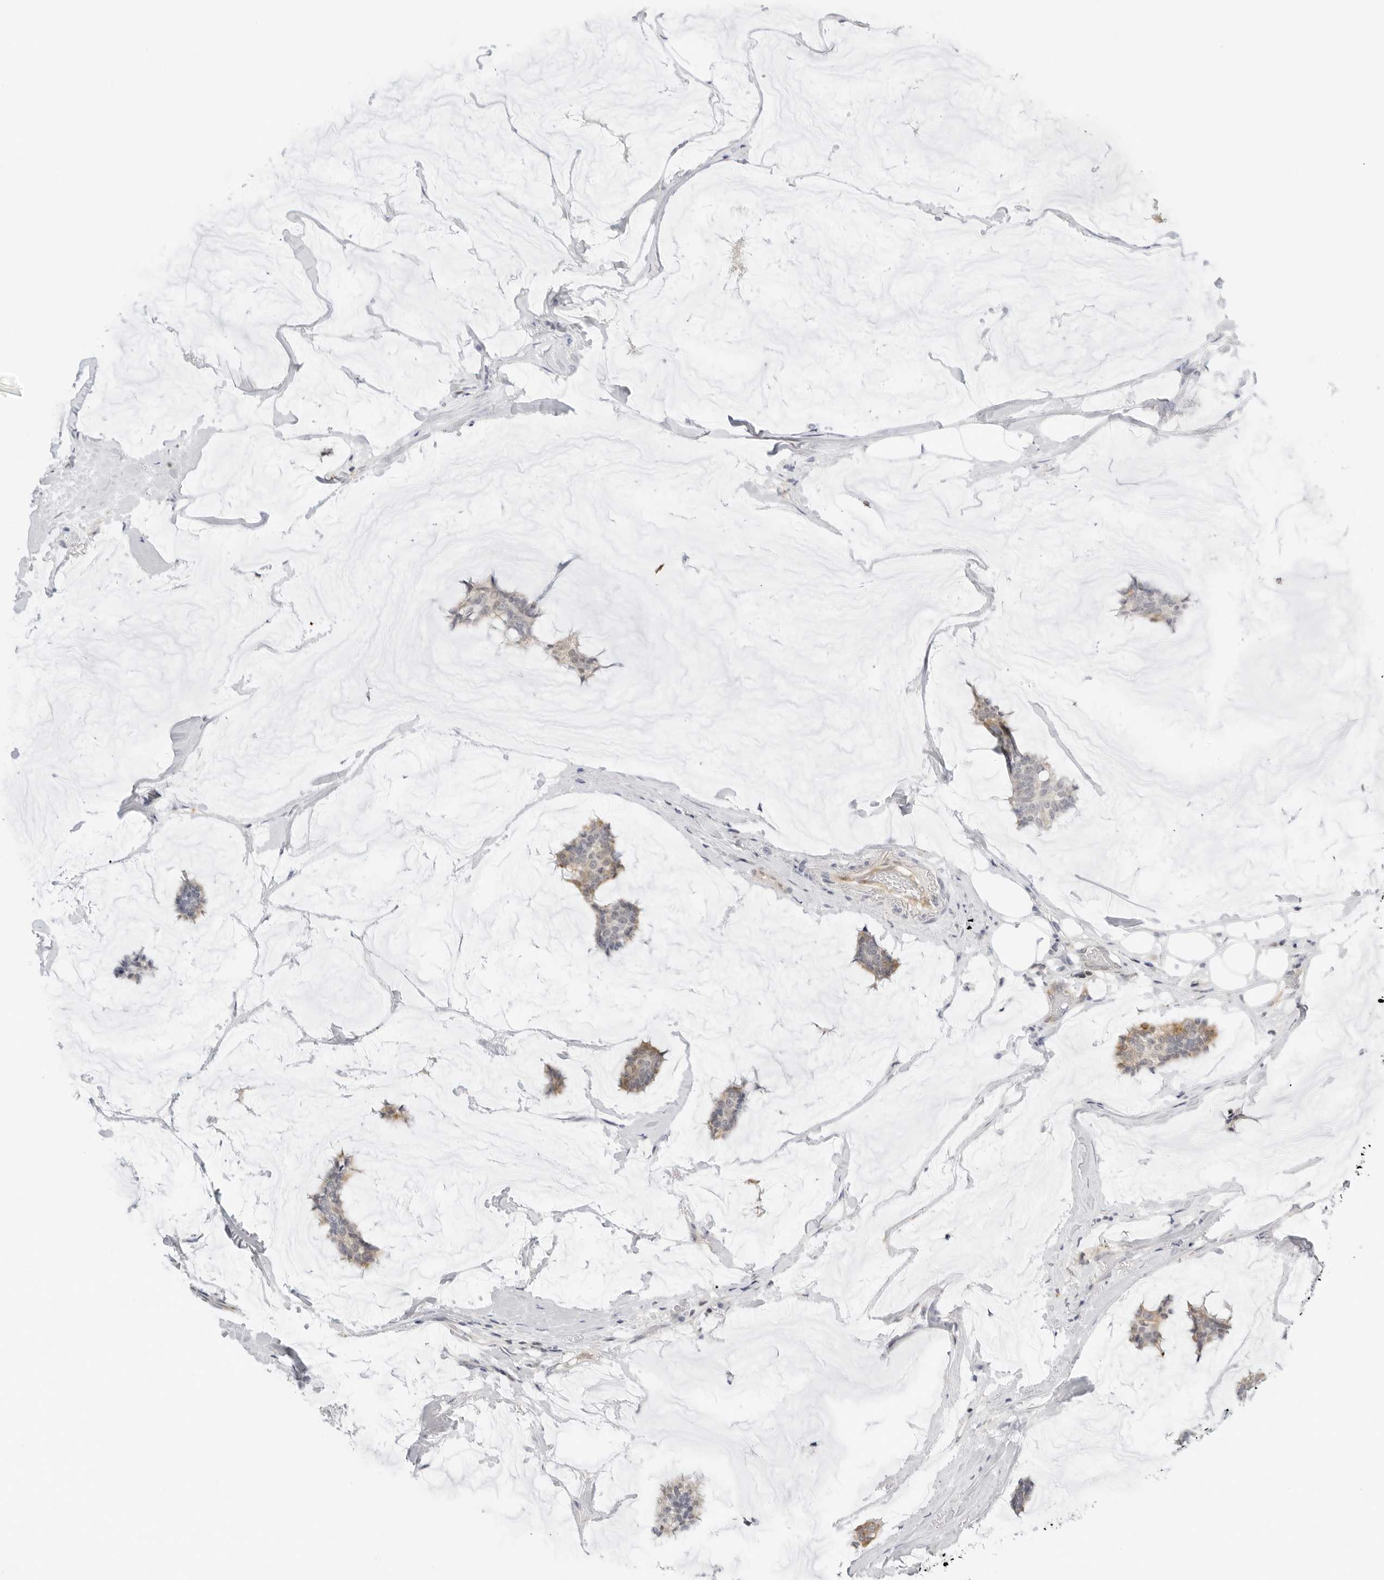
{"staining": {"intensity": "weak", "quantity": "25%-75%", "location": "cytoplasmic/membranous"}, "tissue": "breast cancer", "cell_type": "Tumor cells", "image_type": "cancer", "snomed": [{"axis": "morphology", "description": "Duct carcinoma"}, {"axis": "topography", "description": "Breast"}], "caption": "A brown stain highlights weak cytoplasmic/membranous positivity of a protein in invasive ductal carcinoma (breast) tumor cells. The protein of interest is shown in brown color, while the nuclei are stained blue.", "gene": "OSCP1", "patient": {"sex": "female", "age": 93}}